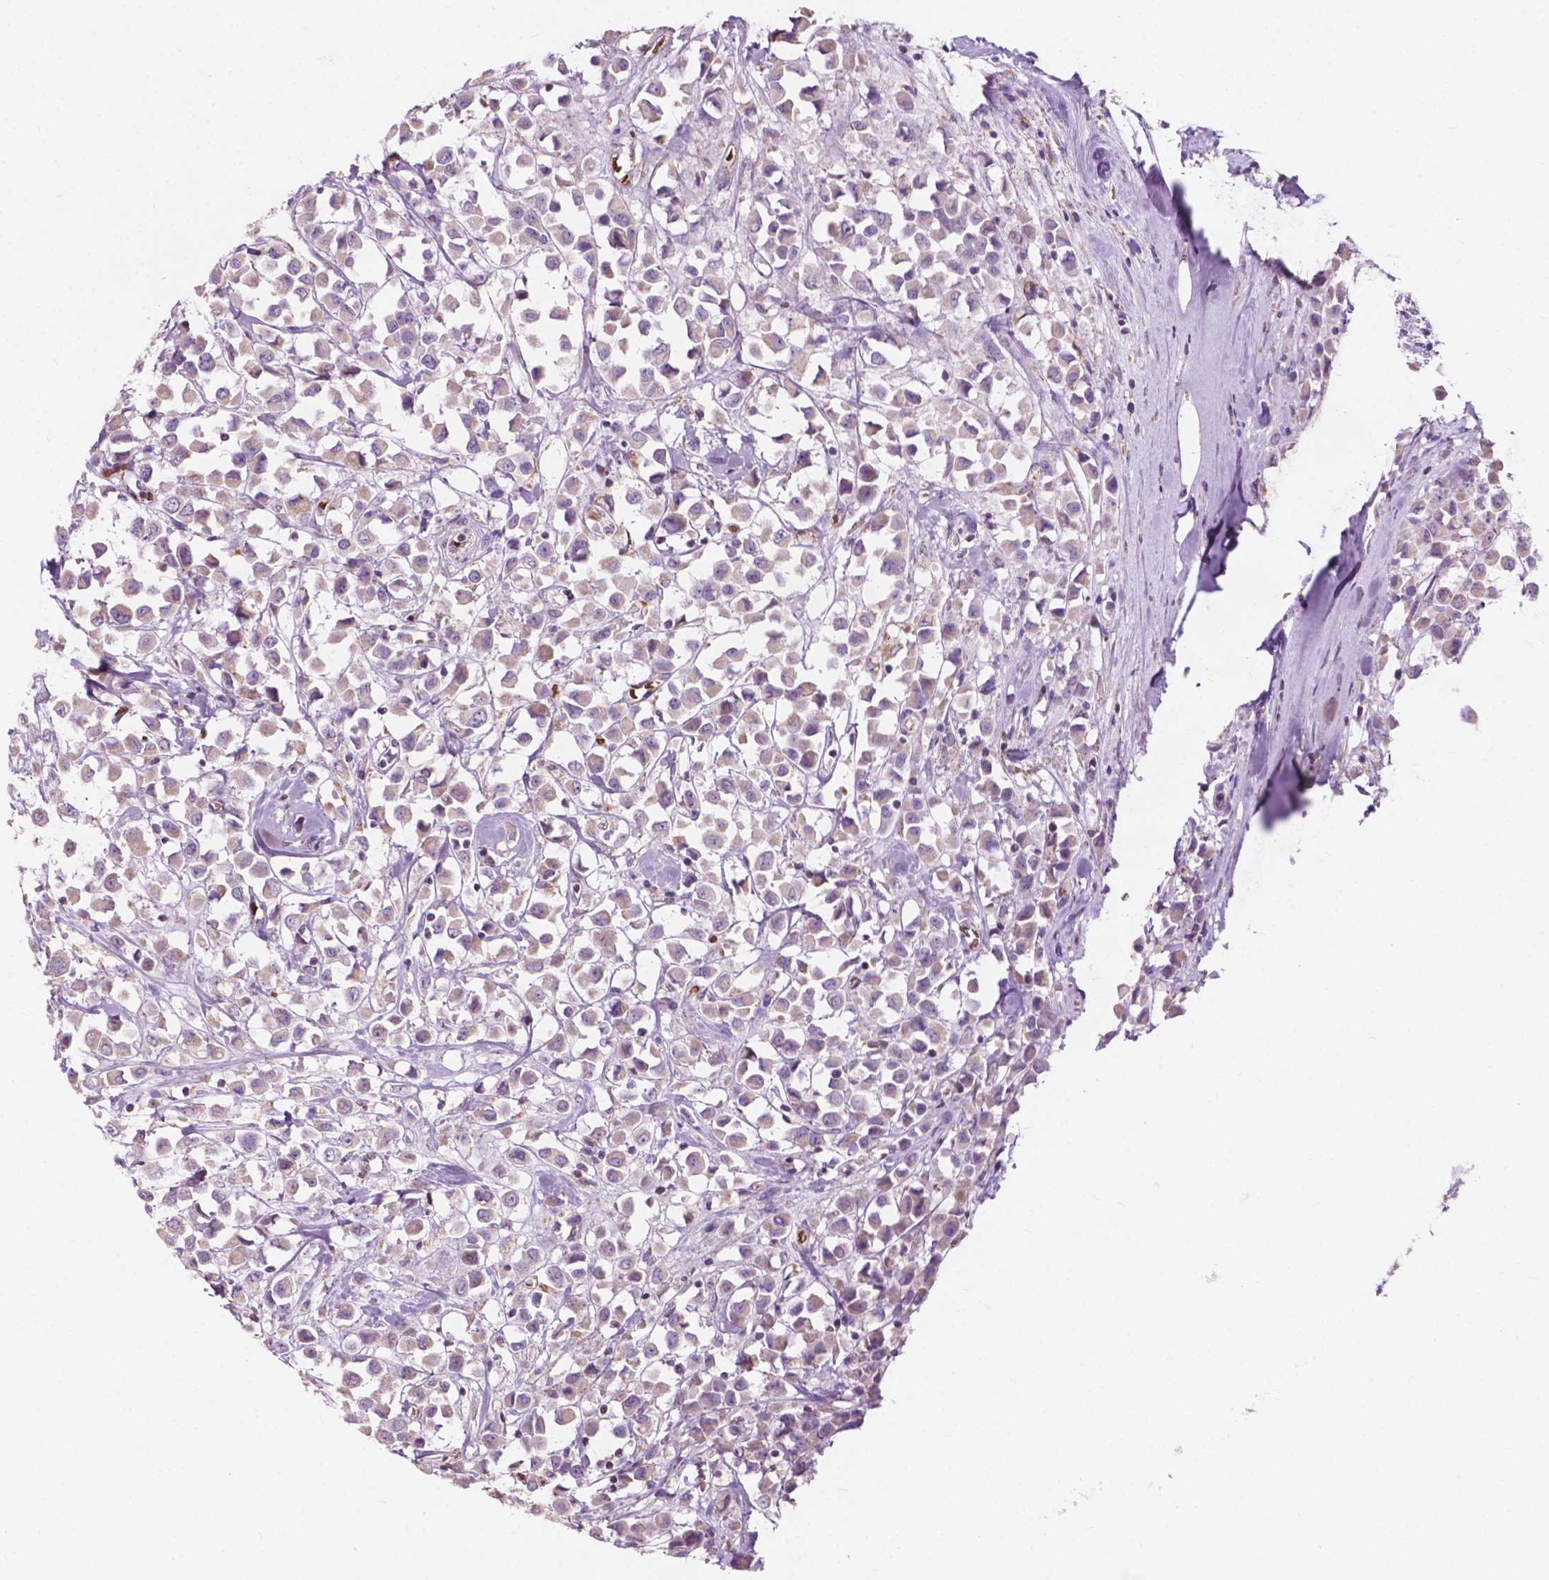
{"staining": {"intensity": "weak", "quantity": "25%-75%", "location": "cytoplasmic/membranous"}, "tissue": "breast cancer", "cell_type": "Tumor cells", "image_type": "cancer", "snomed": [{"axis": "morphology", "description": "Duct carcinoma"}, {"axis": "topography", "description": "Breast"}], "caption": "IHC histopathology image of neoplastic tissue: breast cancer stained using immunohistochemistry displays low levels of weak protein expression localized specifically in the cytoplasmic/membranous of tumor cells, appearing as a cytoplasmic/membranous brown color.", "gene": "NDUFS1", "patient": {"sex": "female", "age": 61}}